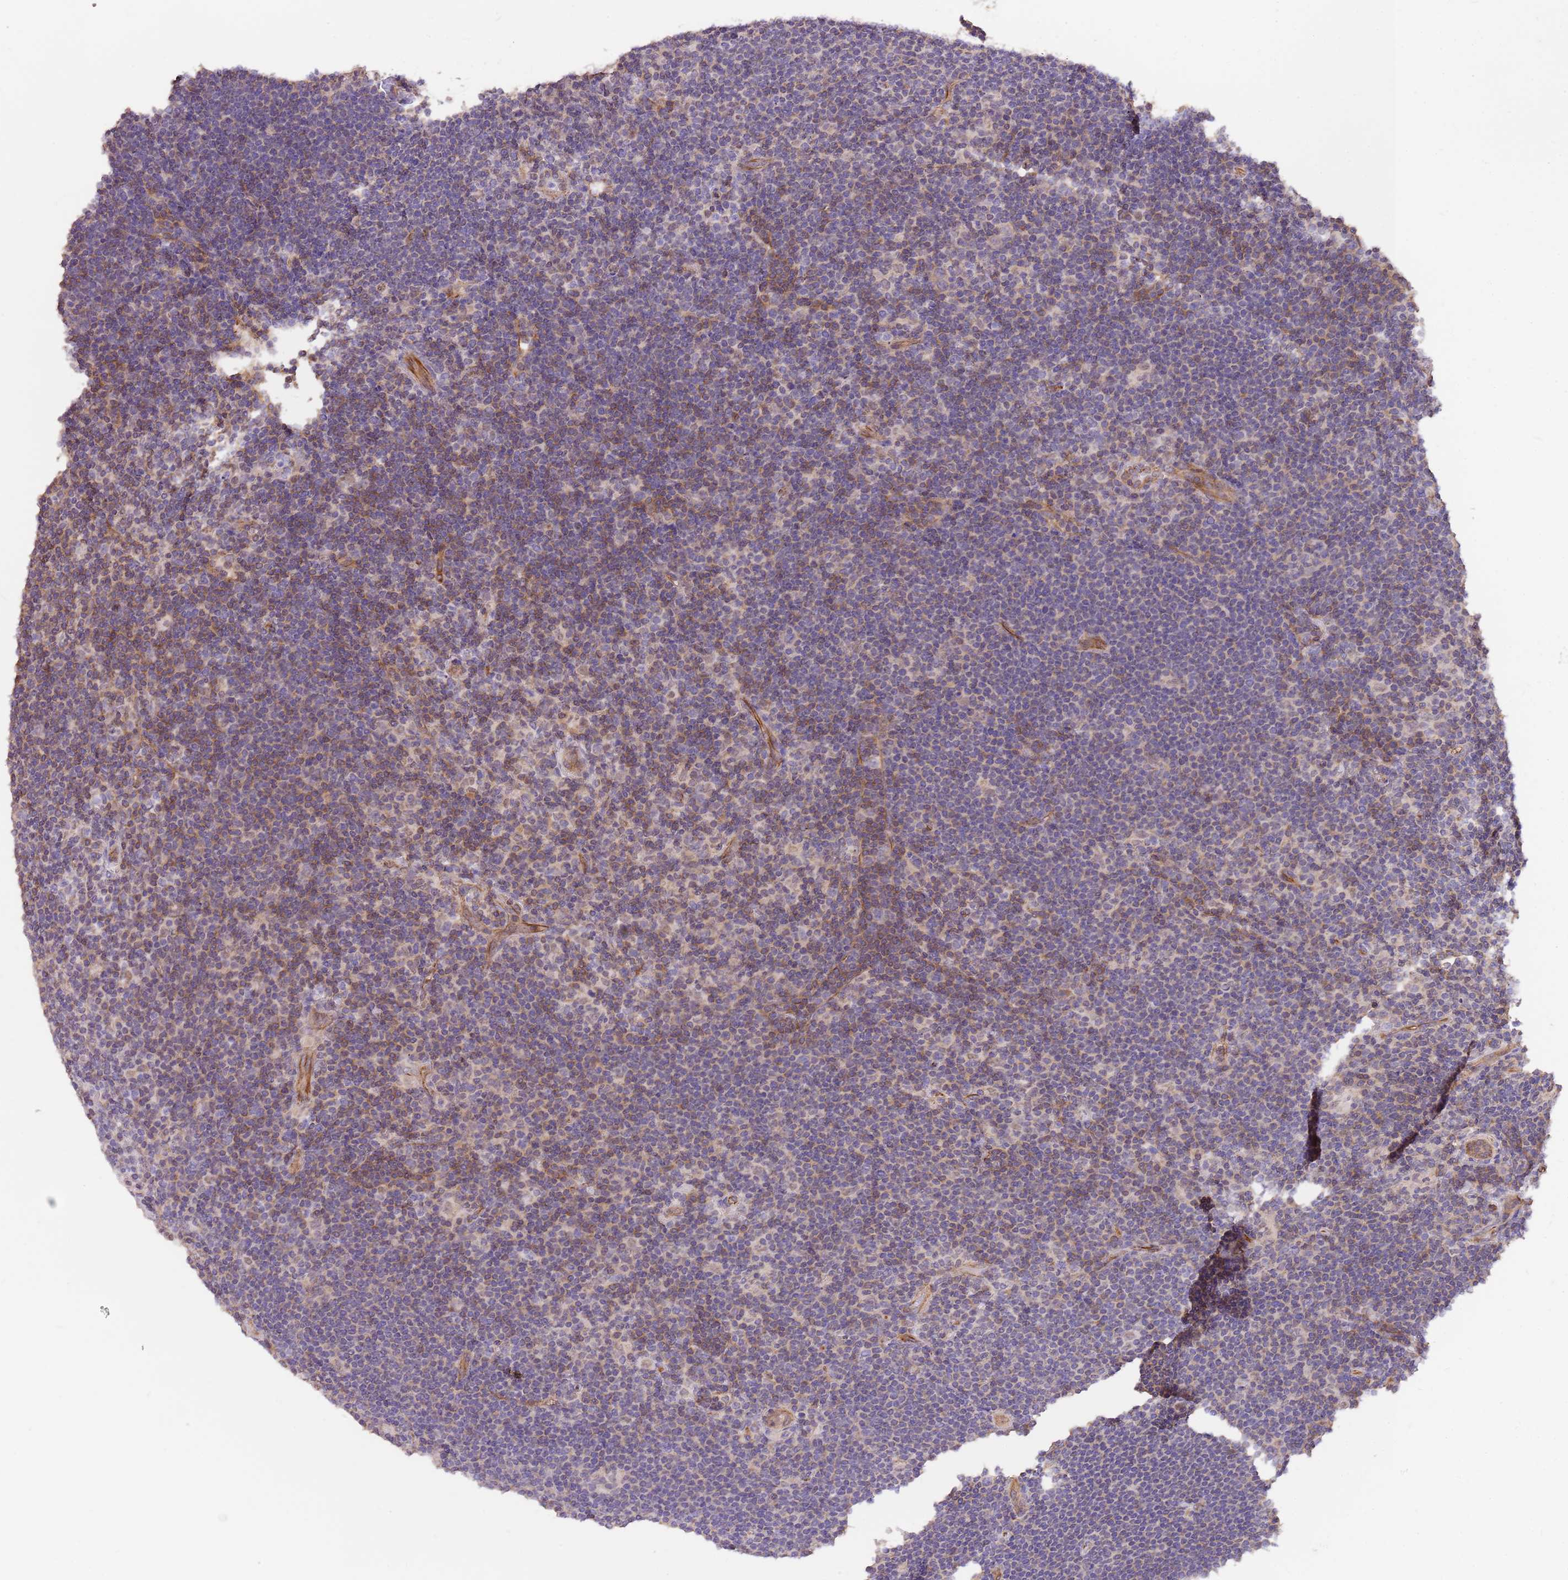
{"staining": {"intensity": "negative", "quantity": "none", "location": "none"}, "tissue": "lymphoma", "cell_type": "Tumor cells", "image_type": "cancer", "snomed": [{"axis": "morphology", "description": "Hodgkin's disease, NOS"}, {"axis": "topography", "description": "Lymph node"}], "caption": "An IHC photomicrograph of lymphoma is shown. There is no staining in tumor cells of lymphoma.", "gene": "DOCK9", "patient": {"sex": "female", "age": 57}}